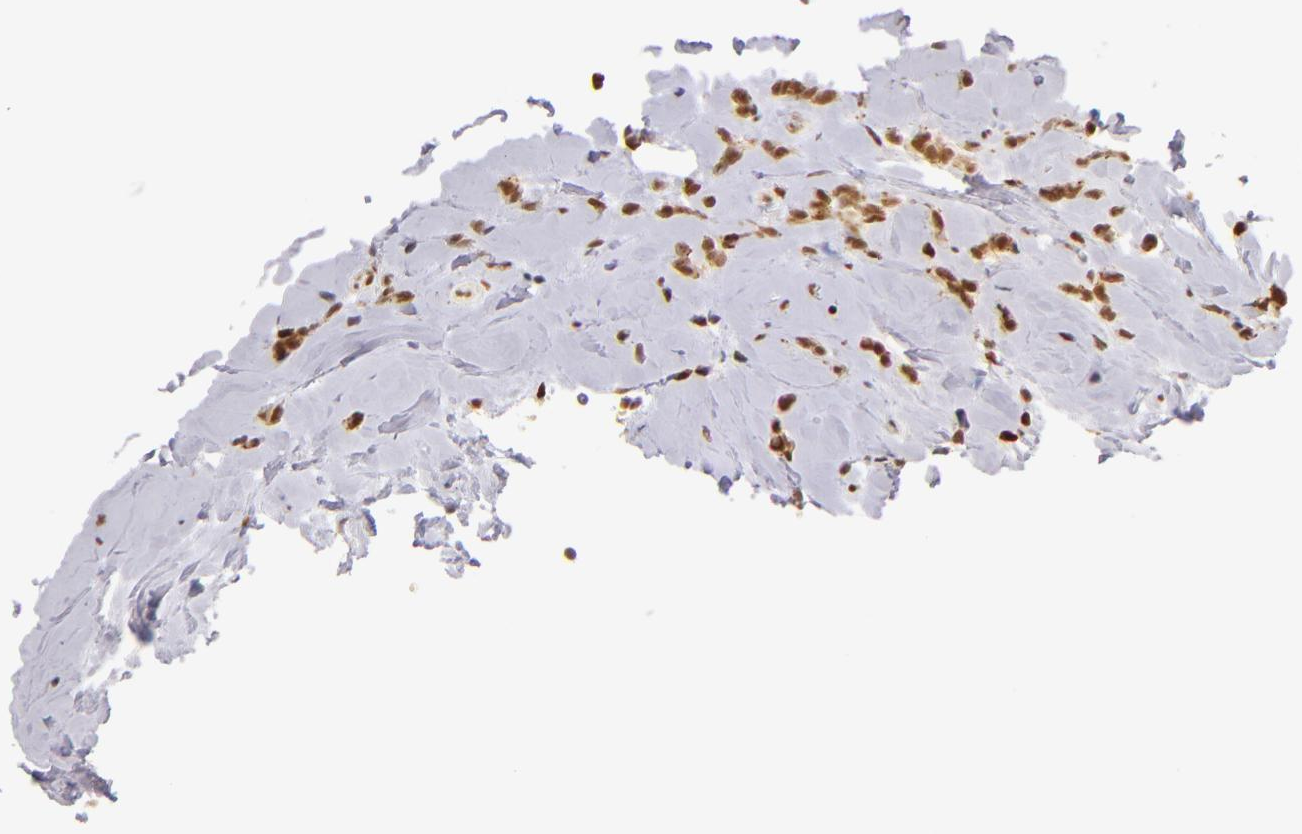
{"staining": {"intensity": "moderate", "quantity": ">75%", "location": "nuclear"}, "tissue": "breast cancer", "cell_type": "Tumor cells", "image_type": "cancer", "snomed": [{"axis": "morphology", "description": "Lobular carcinoma"}, {"axis": "topography", "description": "Breast"}], "caption": "This is a photomicrograph of IHC staining of breast lobular carcinoma, which shows moderate expression in the nuclear of tumor cells.", "gene": "NCOR2", "patient": {"sex": "female", "age": 64}}